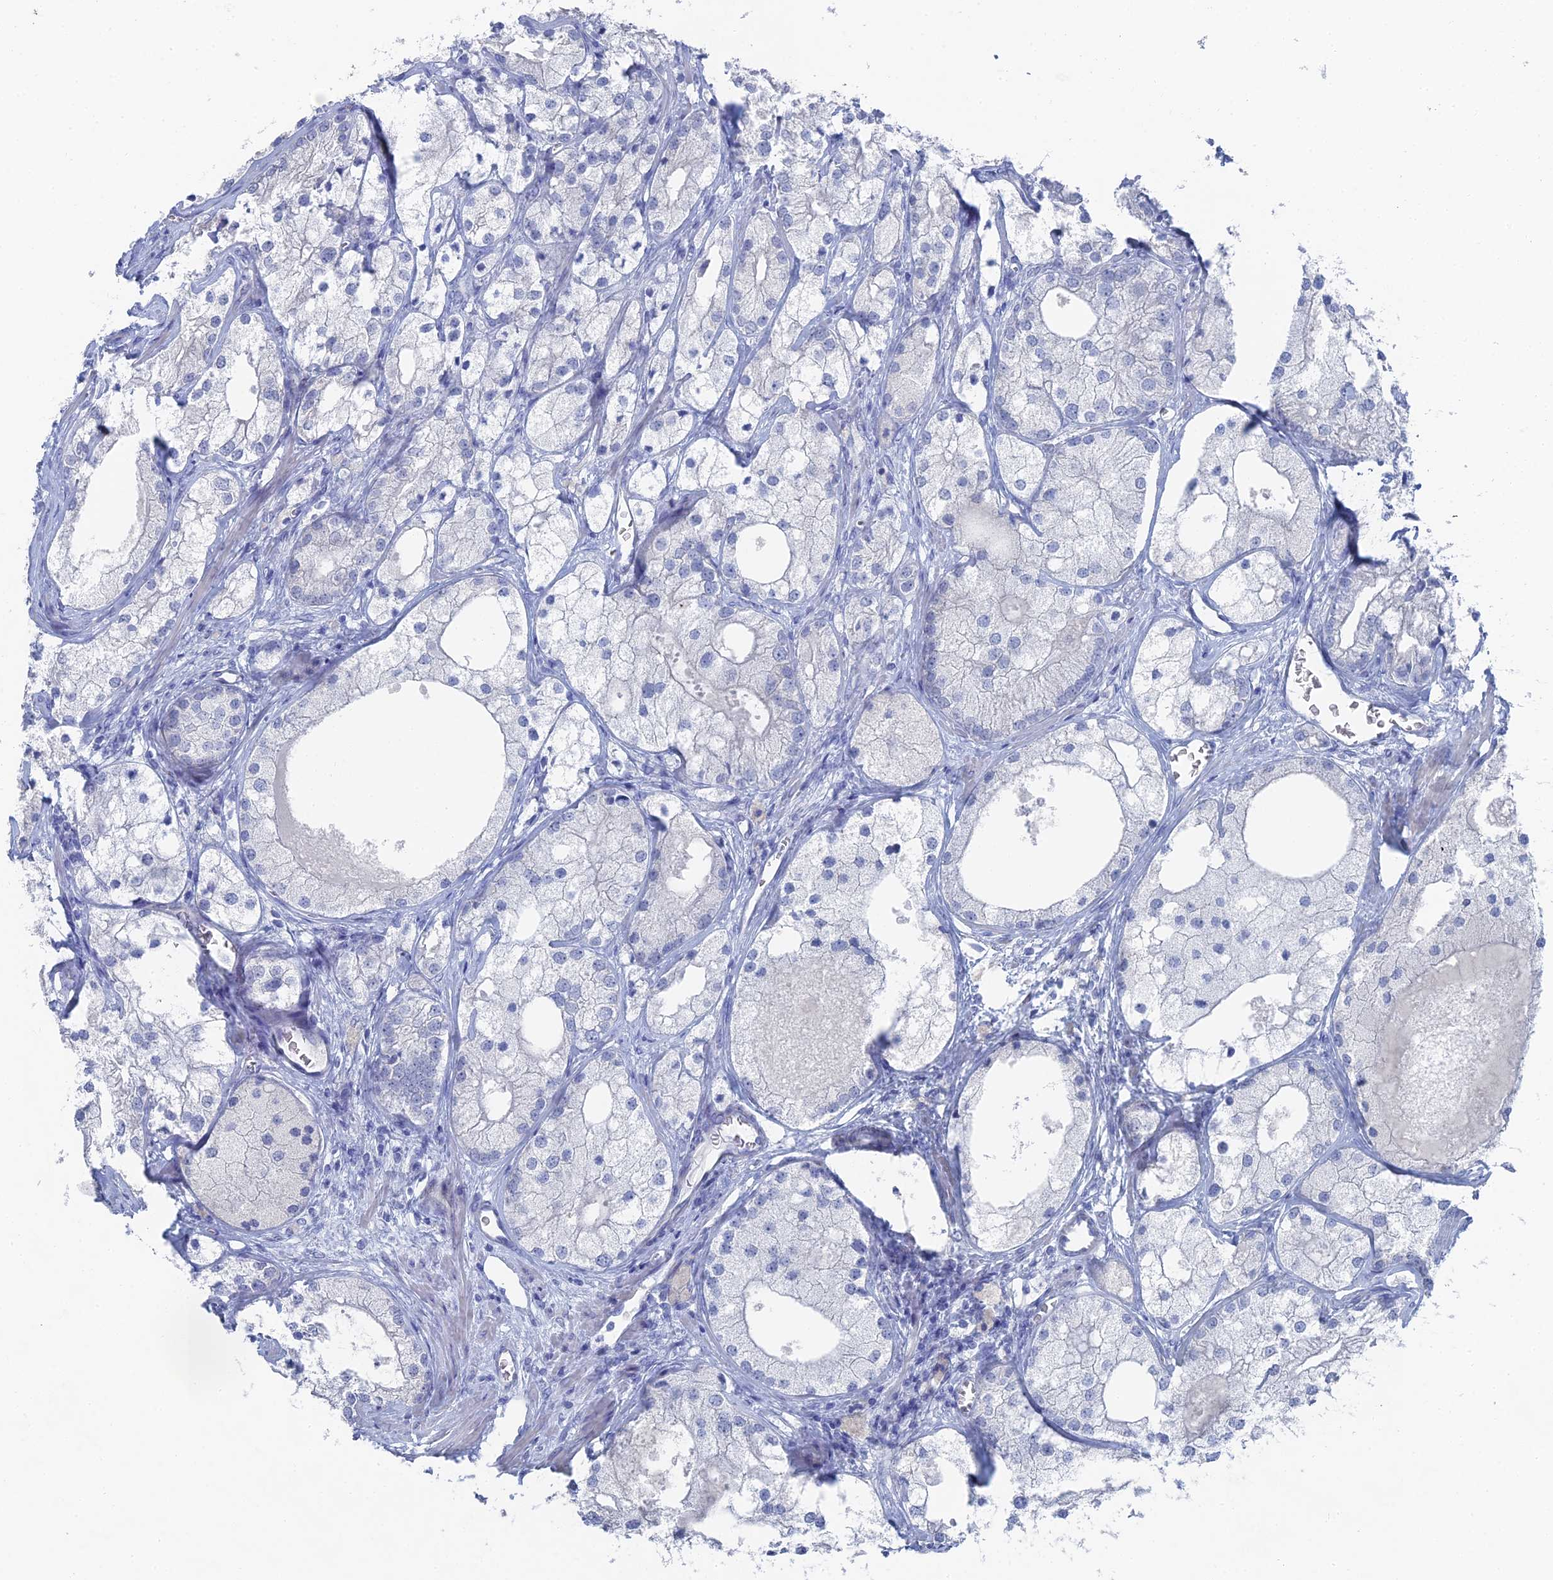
{"staining": {"intensity": "negative", "quantity": "none", "location": "none"}, "tissue": "prostate cancer", "cell_type": "Tumor cells", "image_type": "cancer", "snomed": [{"axis": "morphology", "description": "Adenocarcinoma, Low grade"}, {"axis": "topography", "description": "Prostate"}], "caption": "Adenocarcinoma (low-grade) (prostate) stained for a protein using immunohistochemistry (IHC) shows no positivity tumor cells.", "gene": "GFAP", "patient": {"sex": "male", "age": 69}}